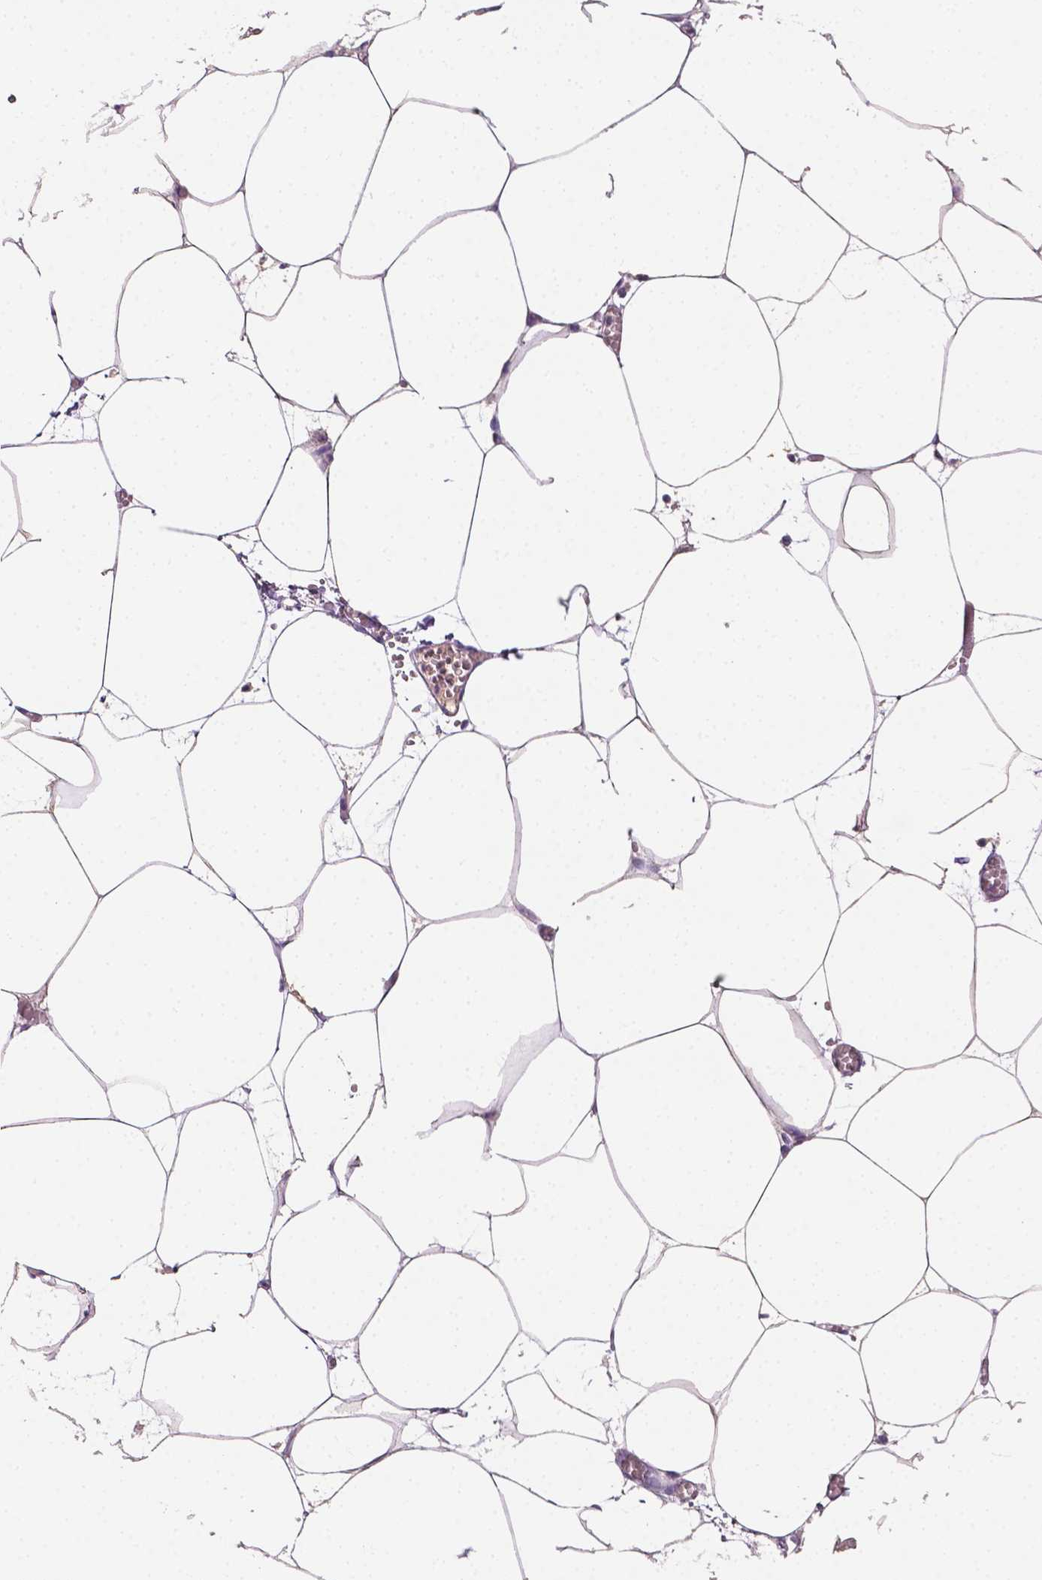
{"staining": {"intensity": "weak", "quantity": ">75%", "location": "nuclear"}, "tissue": "adipose tissue", "cell_type": "Adipocytes", "image_type": "normal", "snomed": [{"axis": "morphology", "description": "Normal tissue, NOS"}, {"axis": "topography", "description": "Adipose tissue"}, {"axis": "topography", "description": "Pancreas"}, {"axis": "topography", "description": "Peripheral nerve tissue"}], "caption": "Immunohistochemistry image of normal human adipose tissue stained for a protein (brown), which displays low levels of weak nuclear expression in about >75% of adipocytes.", "gene": "MROH6", "patient": {"sex": "female", "age": 58}}